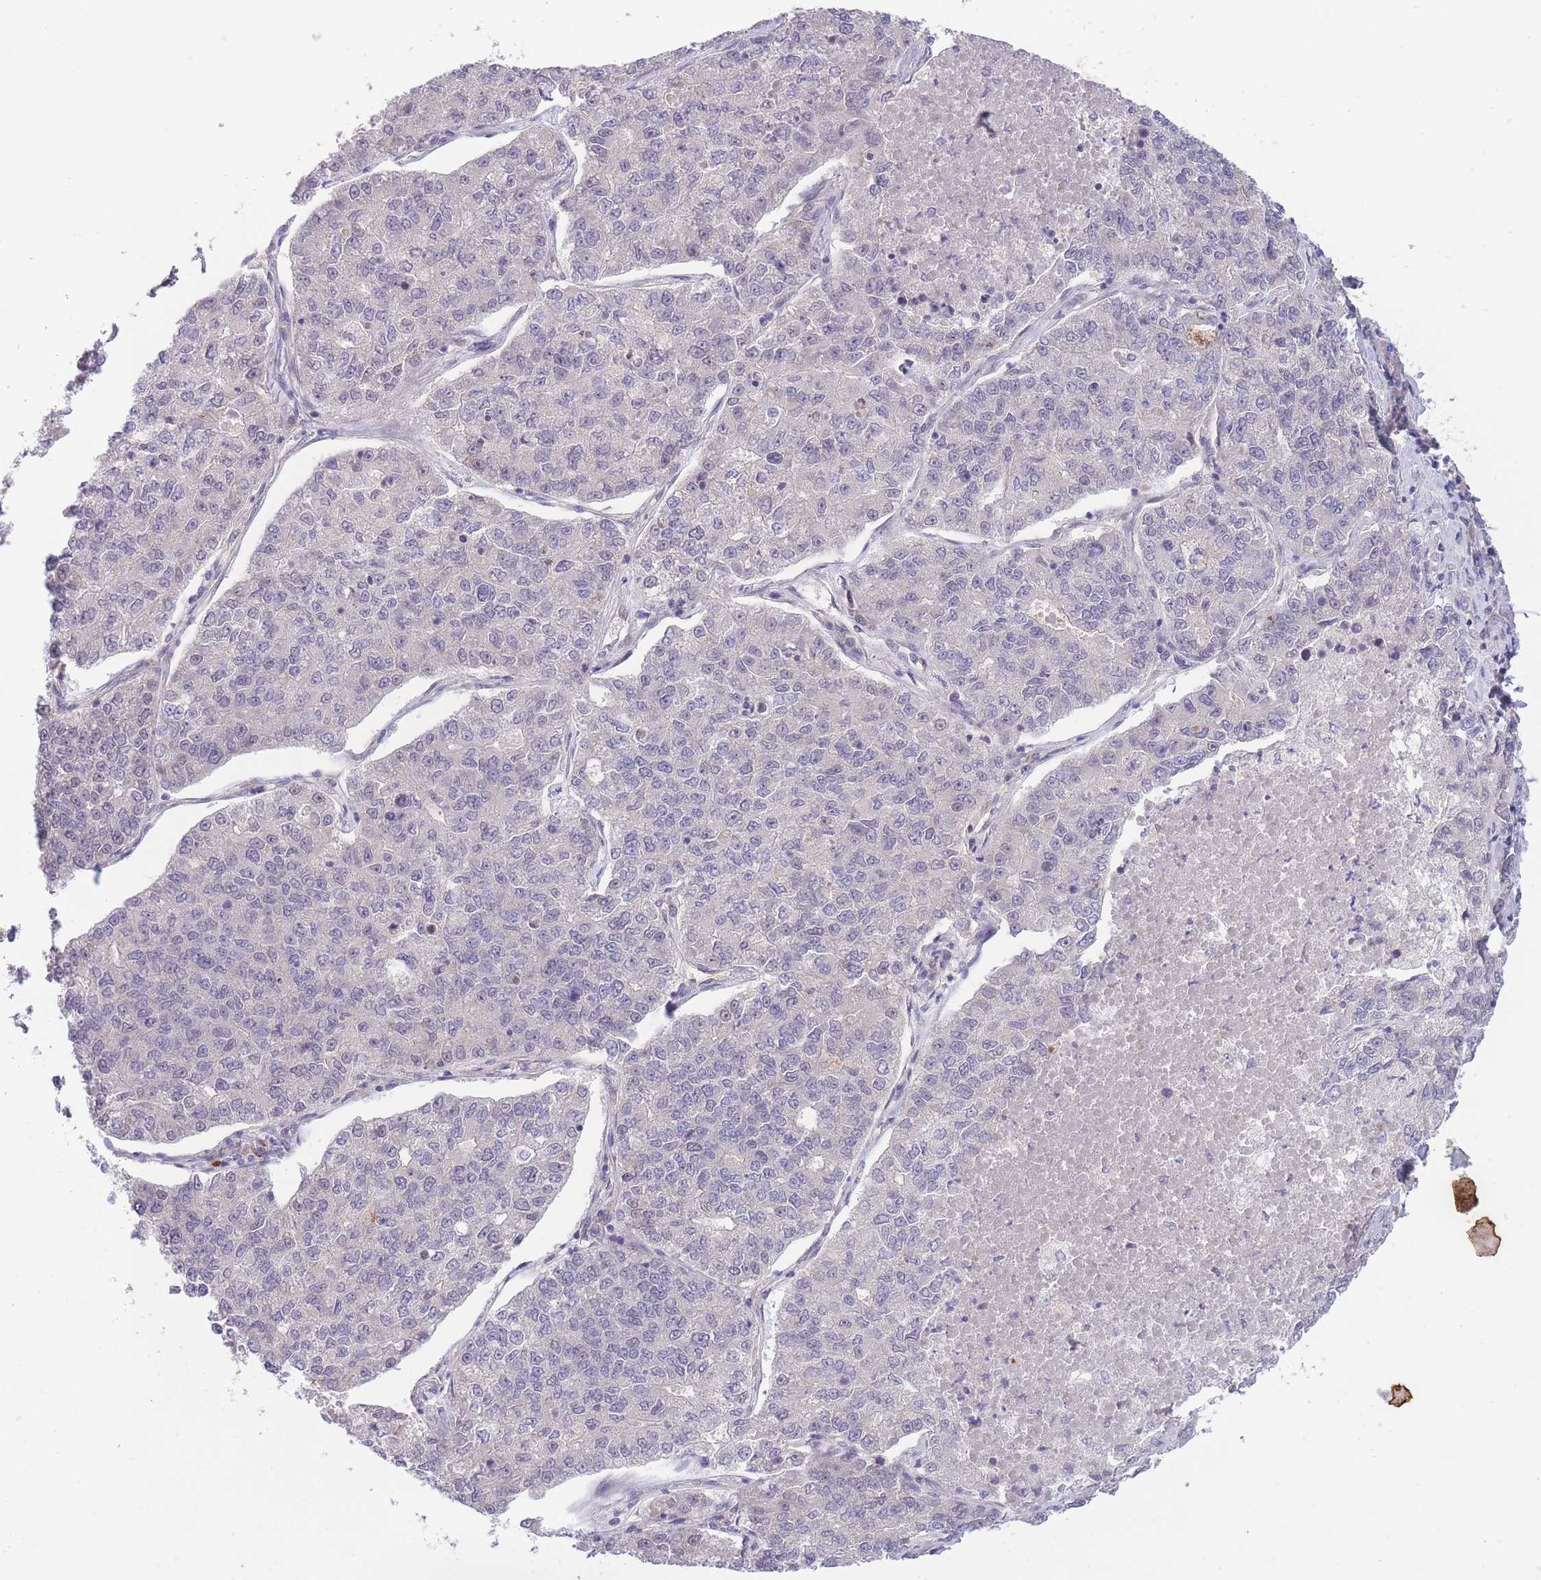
{"staining": {"intensity": "negative", "quantity": "none", "location": "none"}, "tissue": "lung cancer", "cell_type": "Tumor cells", "image_type": "cancer", "snomed": [{"axis": "morphology", "description": "Adenocarcinoma, NOS"}, {"axis": "topography", "description": "Lung"}], "caption": "Human adenocarcinoma (lung) stained for a protein using IHC displays no positivity in tumor cells.", "gene": "CDC25B", "patient": {"sex": "male", "age": 49}}